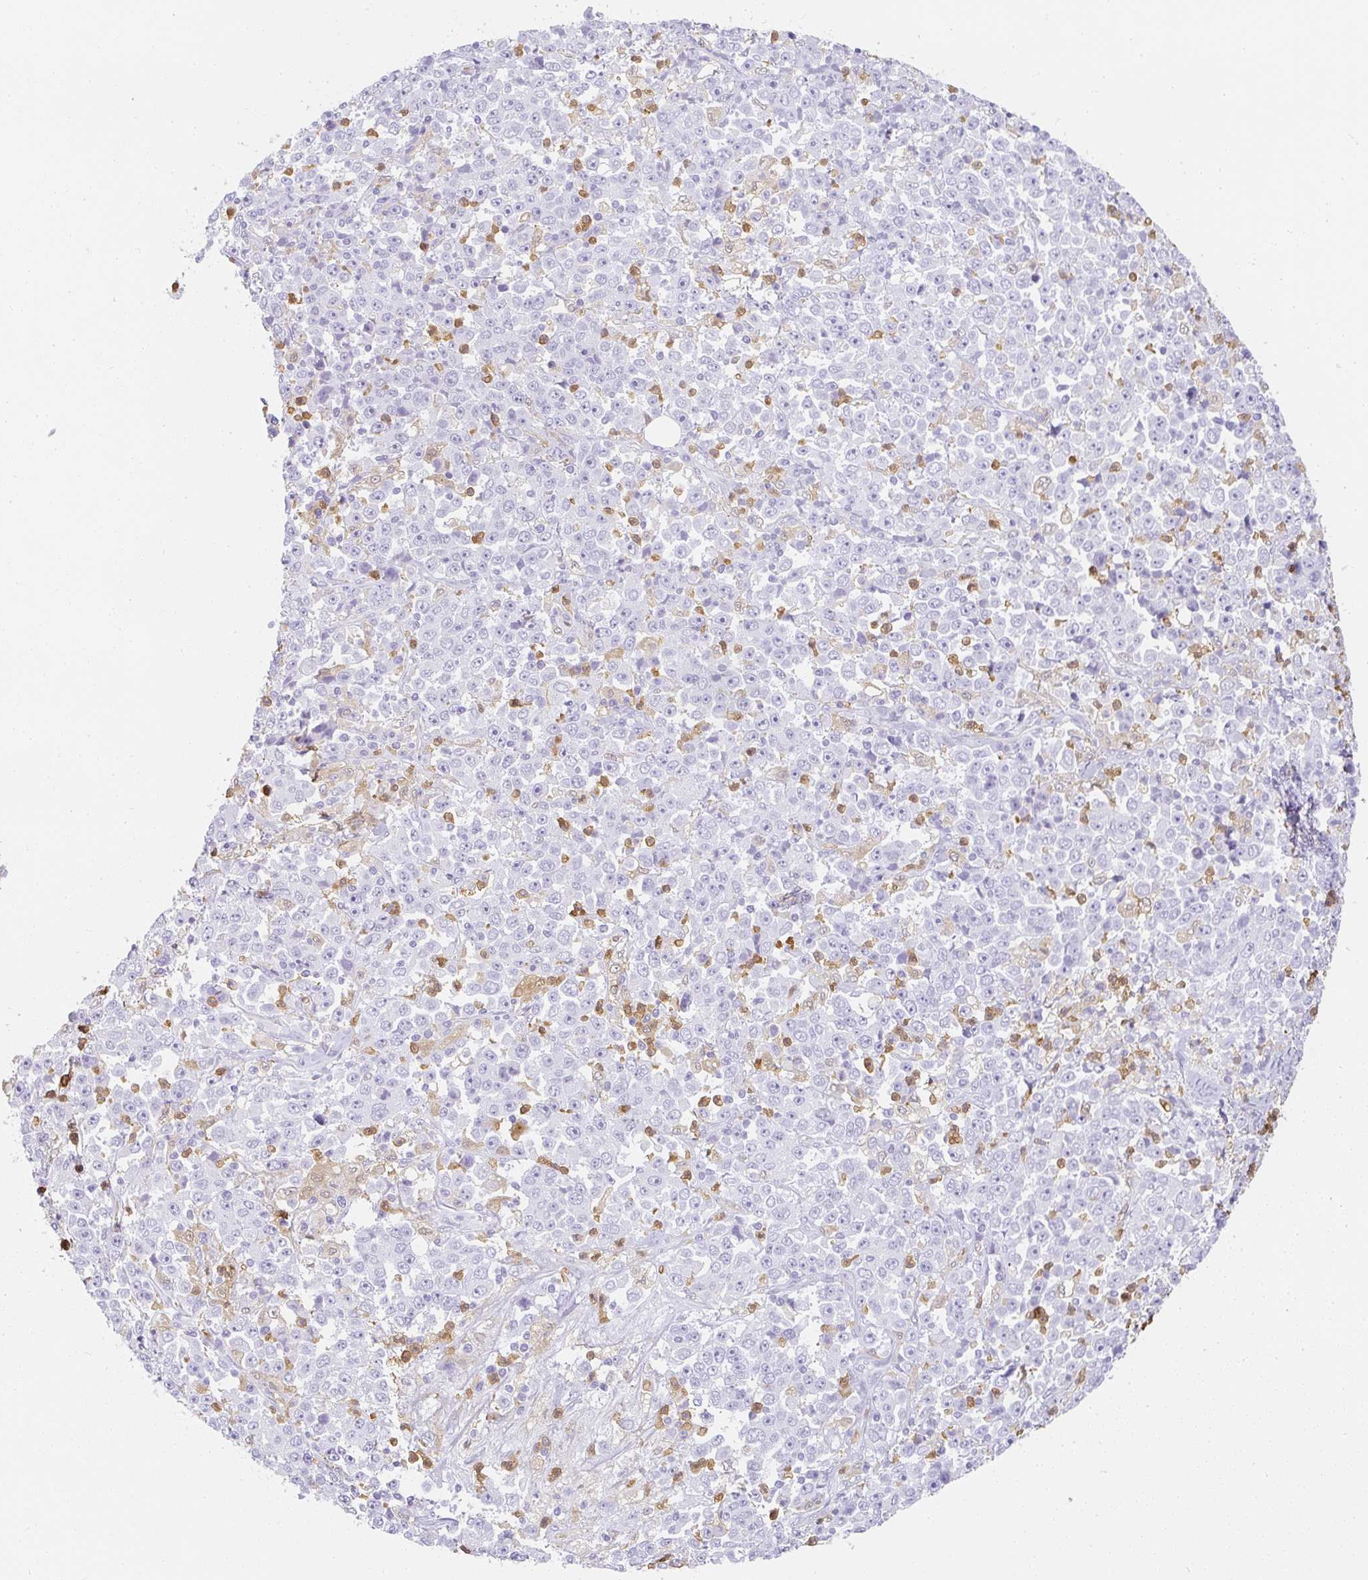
{"staining": {"intensity": "negative", "quantity": "none", "location": "none"}, "tissue": "stomach cancer", "cell_type": "Tumor cells", "image_type": "cancer", "snomed": [{"axis": "morphology", "description": "Normal tissue, NOS"}, {"axis": "morphology", "description": "Adenocarcinoma, NOS"}, {"axis": "topography", "description": "Stomach, upper"}, {"axis": "topography", "description": "Stomach"}], "caption": "Histopathology image shows no significant protein positivity in tumor cells of stomach cancer (adenocarcinoma).", "gene": "HK3", "patient": {"sex": "male", "age": 59}}